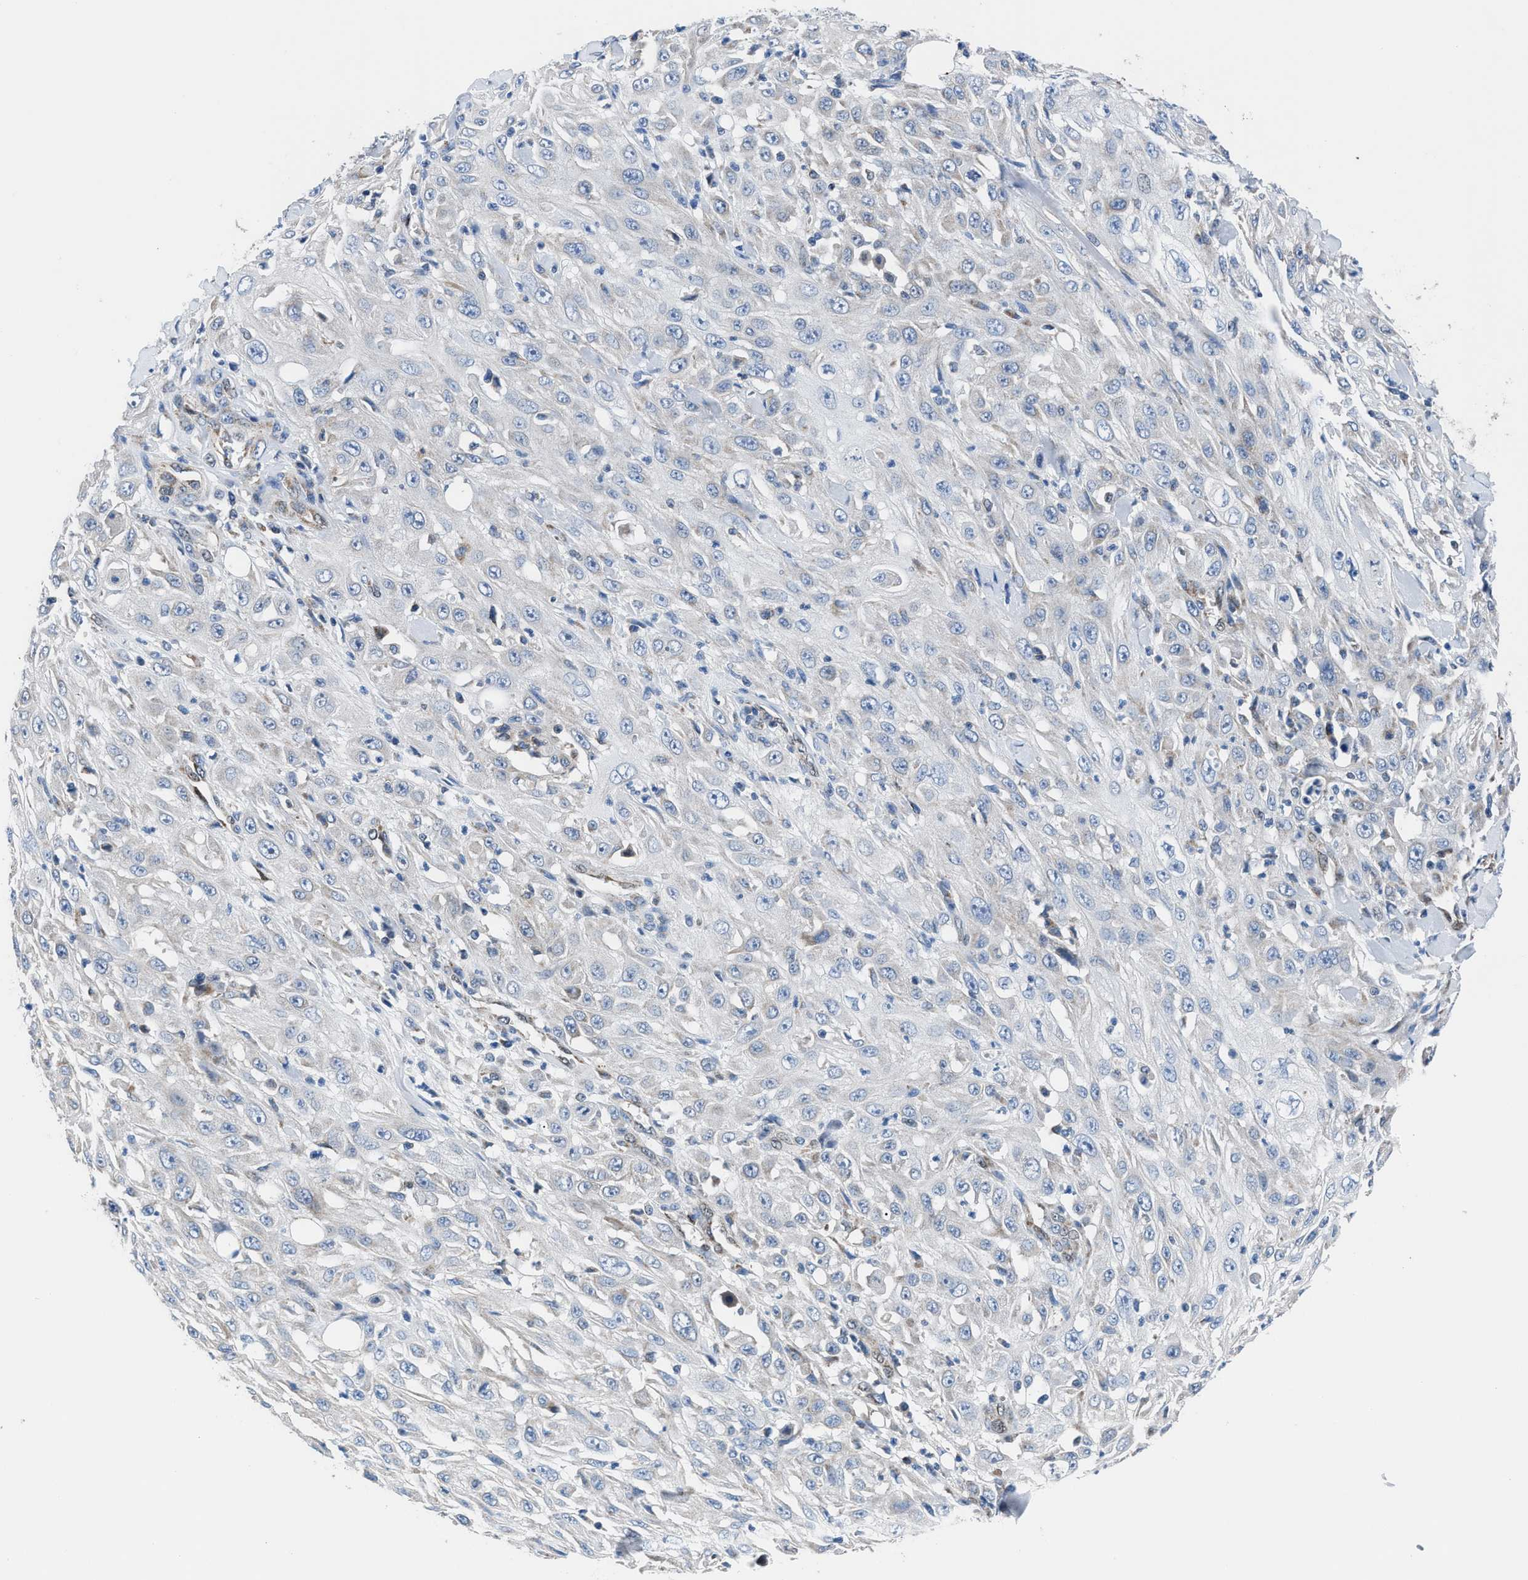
{"staining": {"intensity": "negative", "quantity": "none", "location": "none"}, "tissue": "skin cancer", "cell_type": "Tumor cells", "image_type": "cancer", "snomed": [{"axis": "morphology", "description": "Squamous cell carcinoma, NOS"}, {"axis": "morphology", "description": "Squamous cell carcinoma, metastatic, NOS"}, {"axis": "topography", "description": "Skin"}, {"axis": "topography", "description": "Lymph node"}], "caption": "Immunohistochemistry of skin cancer demonstrates no positivity in tumor cells. The staining was performed using DAB (3,3'-diaminobenzidine) to visualize the protein expression in brown, while the nuclei were stained in blue with hematoxylin (Magnification: 20x).", "gene": "LMO2", "patient": {"sex": "male", "age": 75}}